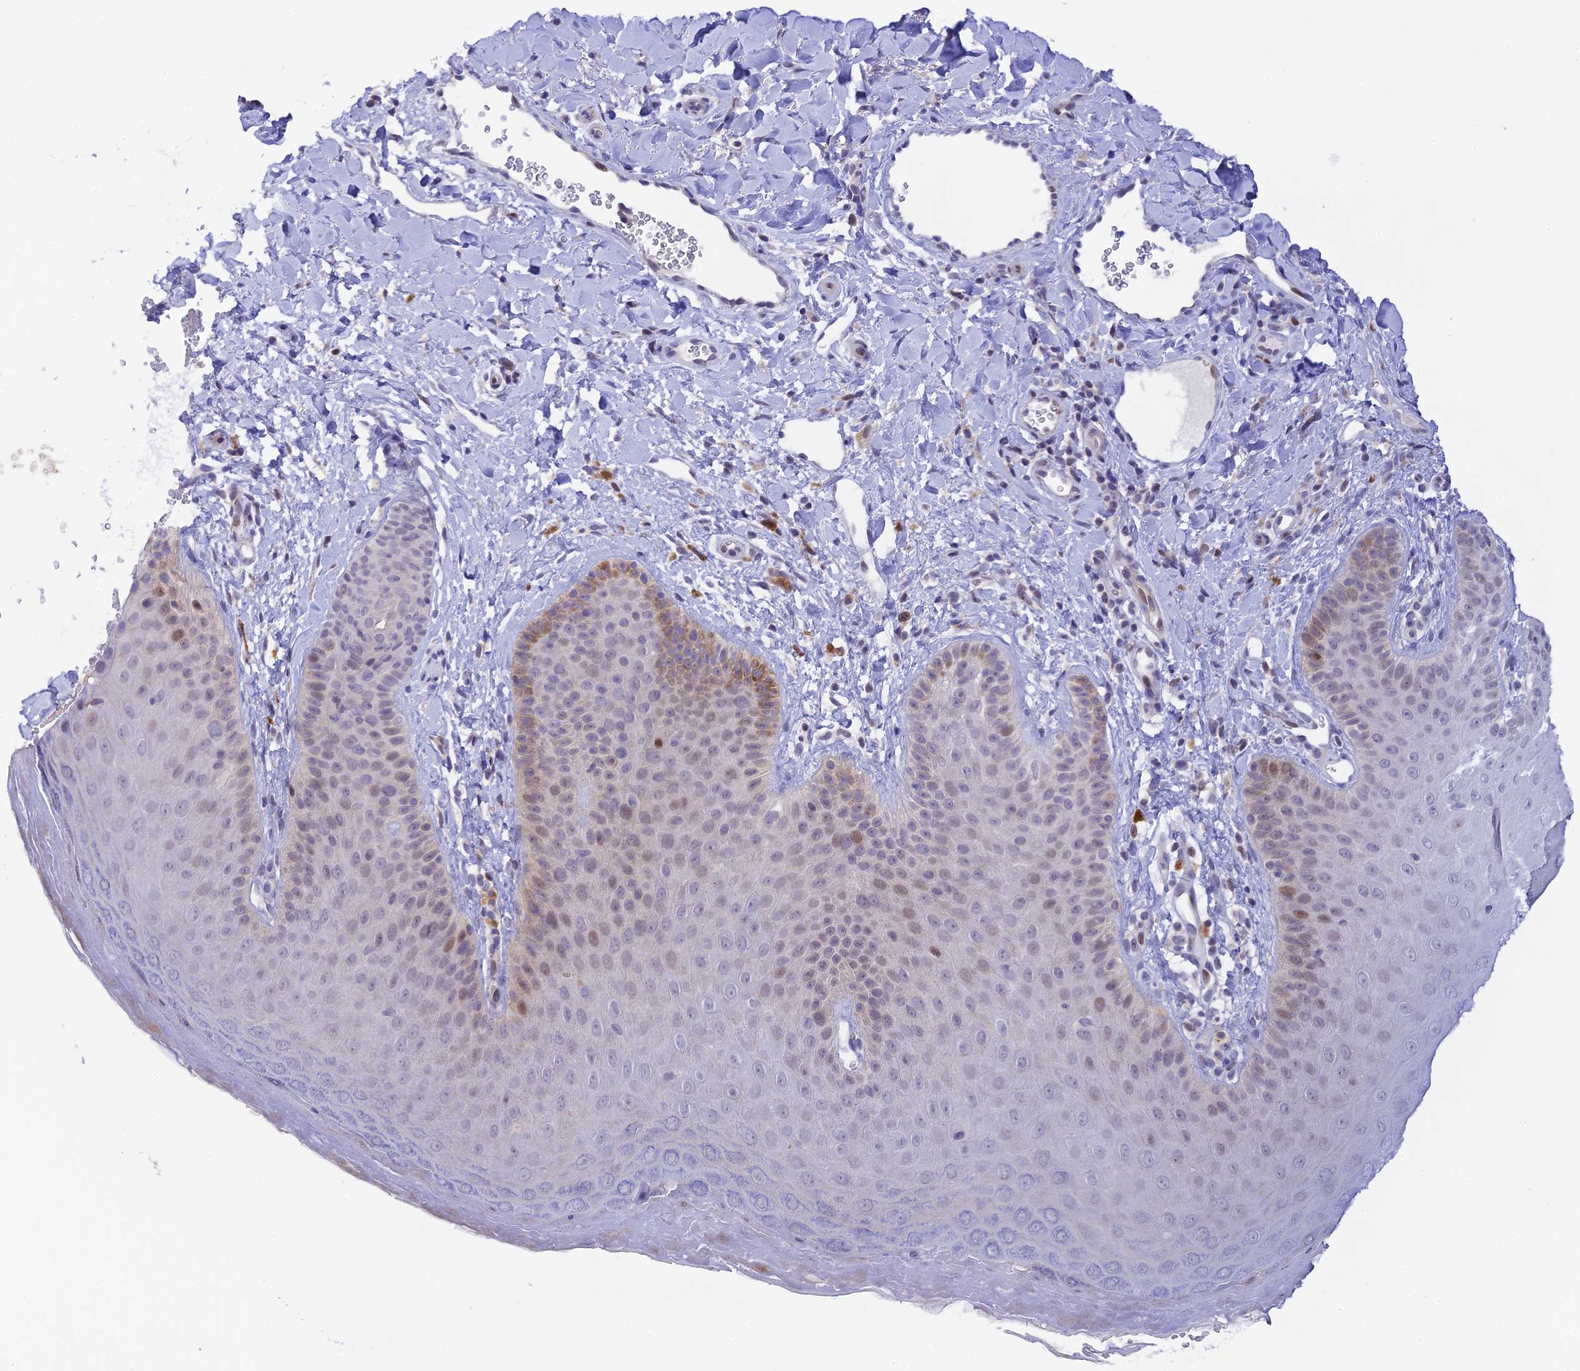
{"staining": {"intensity": "moderate", "quantity": "<25%", "location": "cytoplasmic/membranous,nuclear"}, "tissue": "skin", "cell_type": "Epidermal cells", "image_type": "normal", "snomed": [{"axis": "morphology", "description": "Normal tissue, NOS"}, {"axis": "morphology", "description": "Neoplasm, malignant, NOS"}, {"axis": "topography", "description": "Anal"}], "caption": "An image showing moderate cytoplasmic/membranous,nuclear expression in approximately <25% of epidermal cells in normal skin, as visualized by brown immunohistochemical staining.", "gene": "RASGEF1B", "patient": {"sex": "male", "age": 47}}